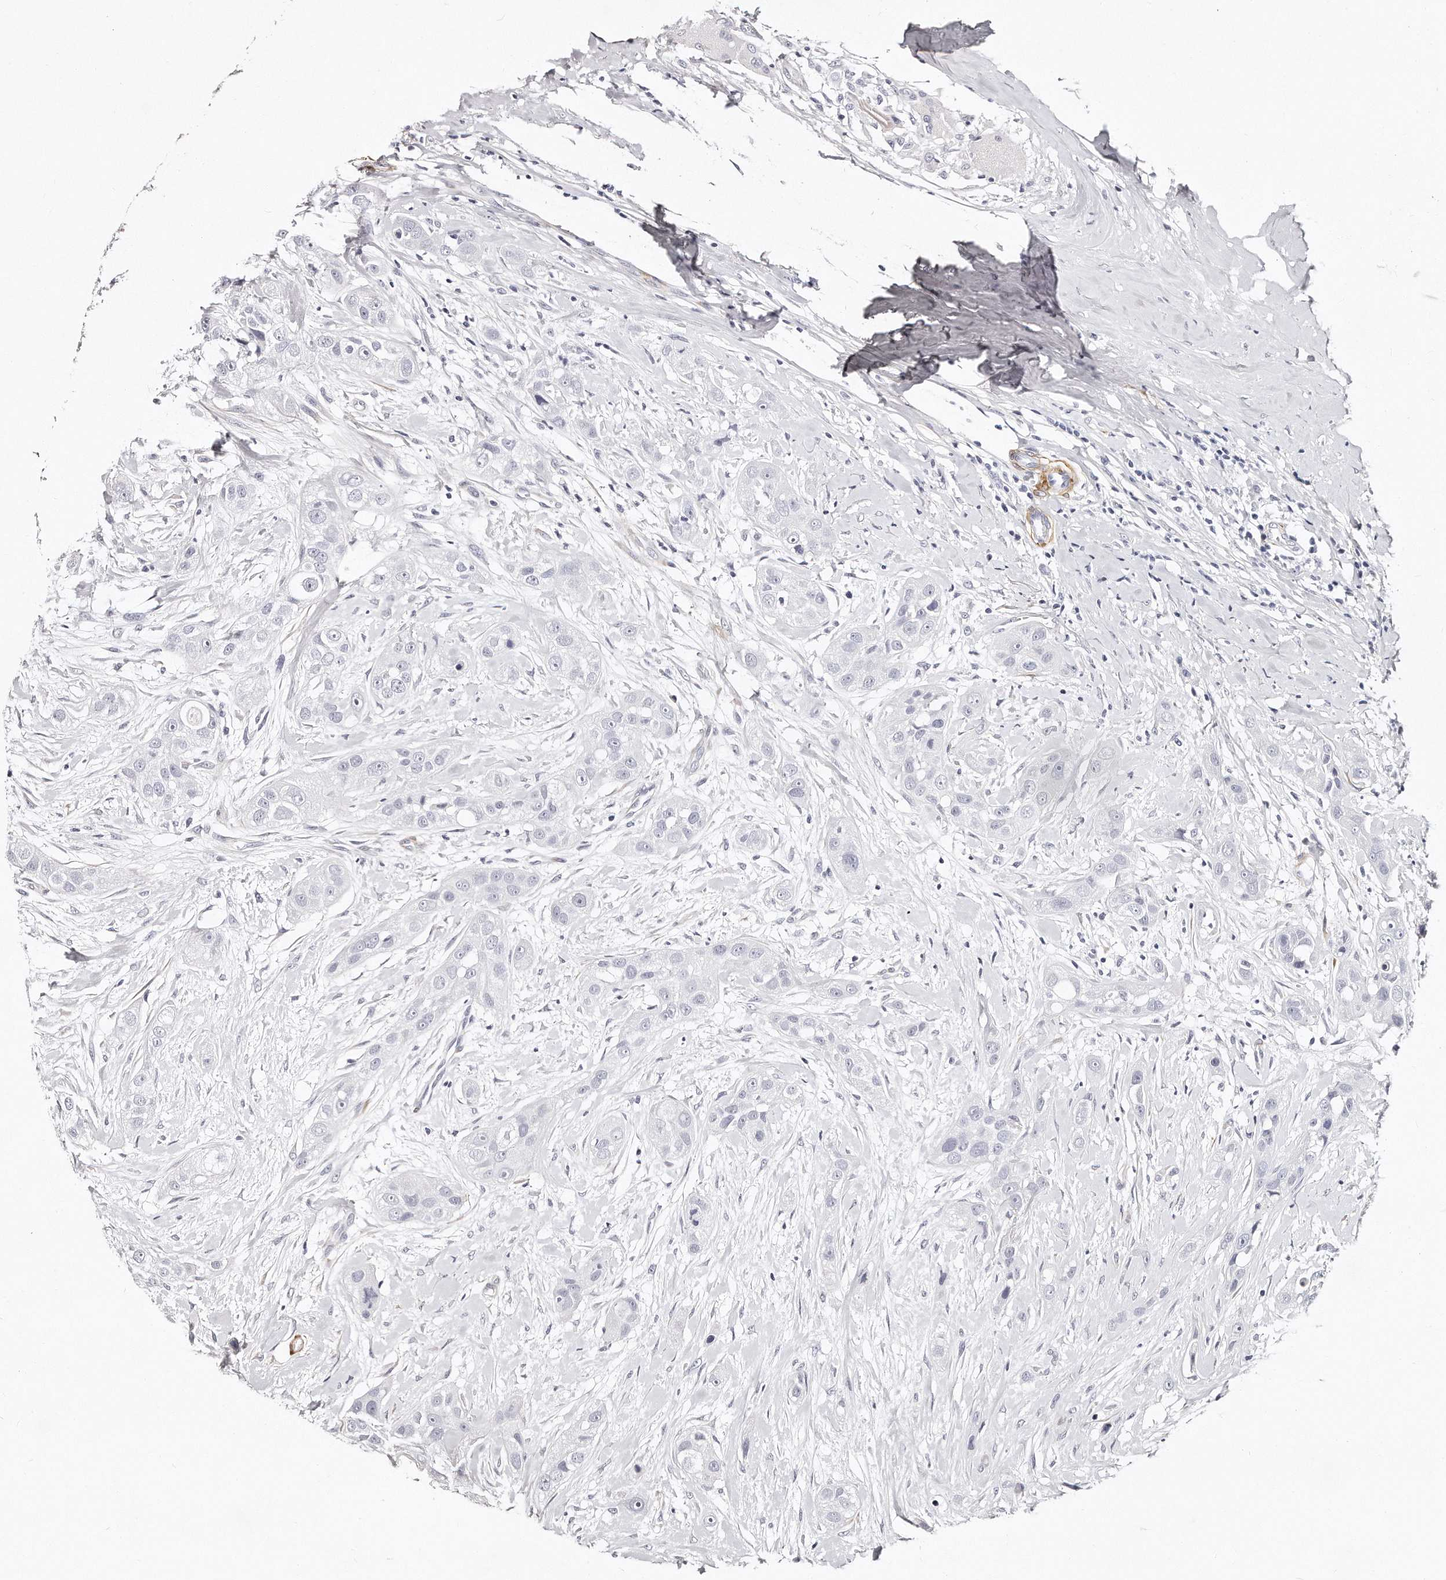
{"staining": {"intensity": "negative", "quantity": "none", "location": "none"}, "tissue": "head and neck cancer", "cell_type": "Tumor cells", "image_type": "cancer", "snomed": [{"axis": "morphology", "description": "Normal tissue, NOS"}, {"axis": "morphology", "description": "Squamous cell carcinoma, NOS"}, {"axis": "topography", "description": "Skeletal muscle"}, {"axis": "topography", "description": "Head-Neck"}], "caption": "Tumor cells show no significant protein expression in head and neck cancer.", "gene": "LMOD1", "patient": {"sex": "male", "age": 51}}